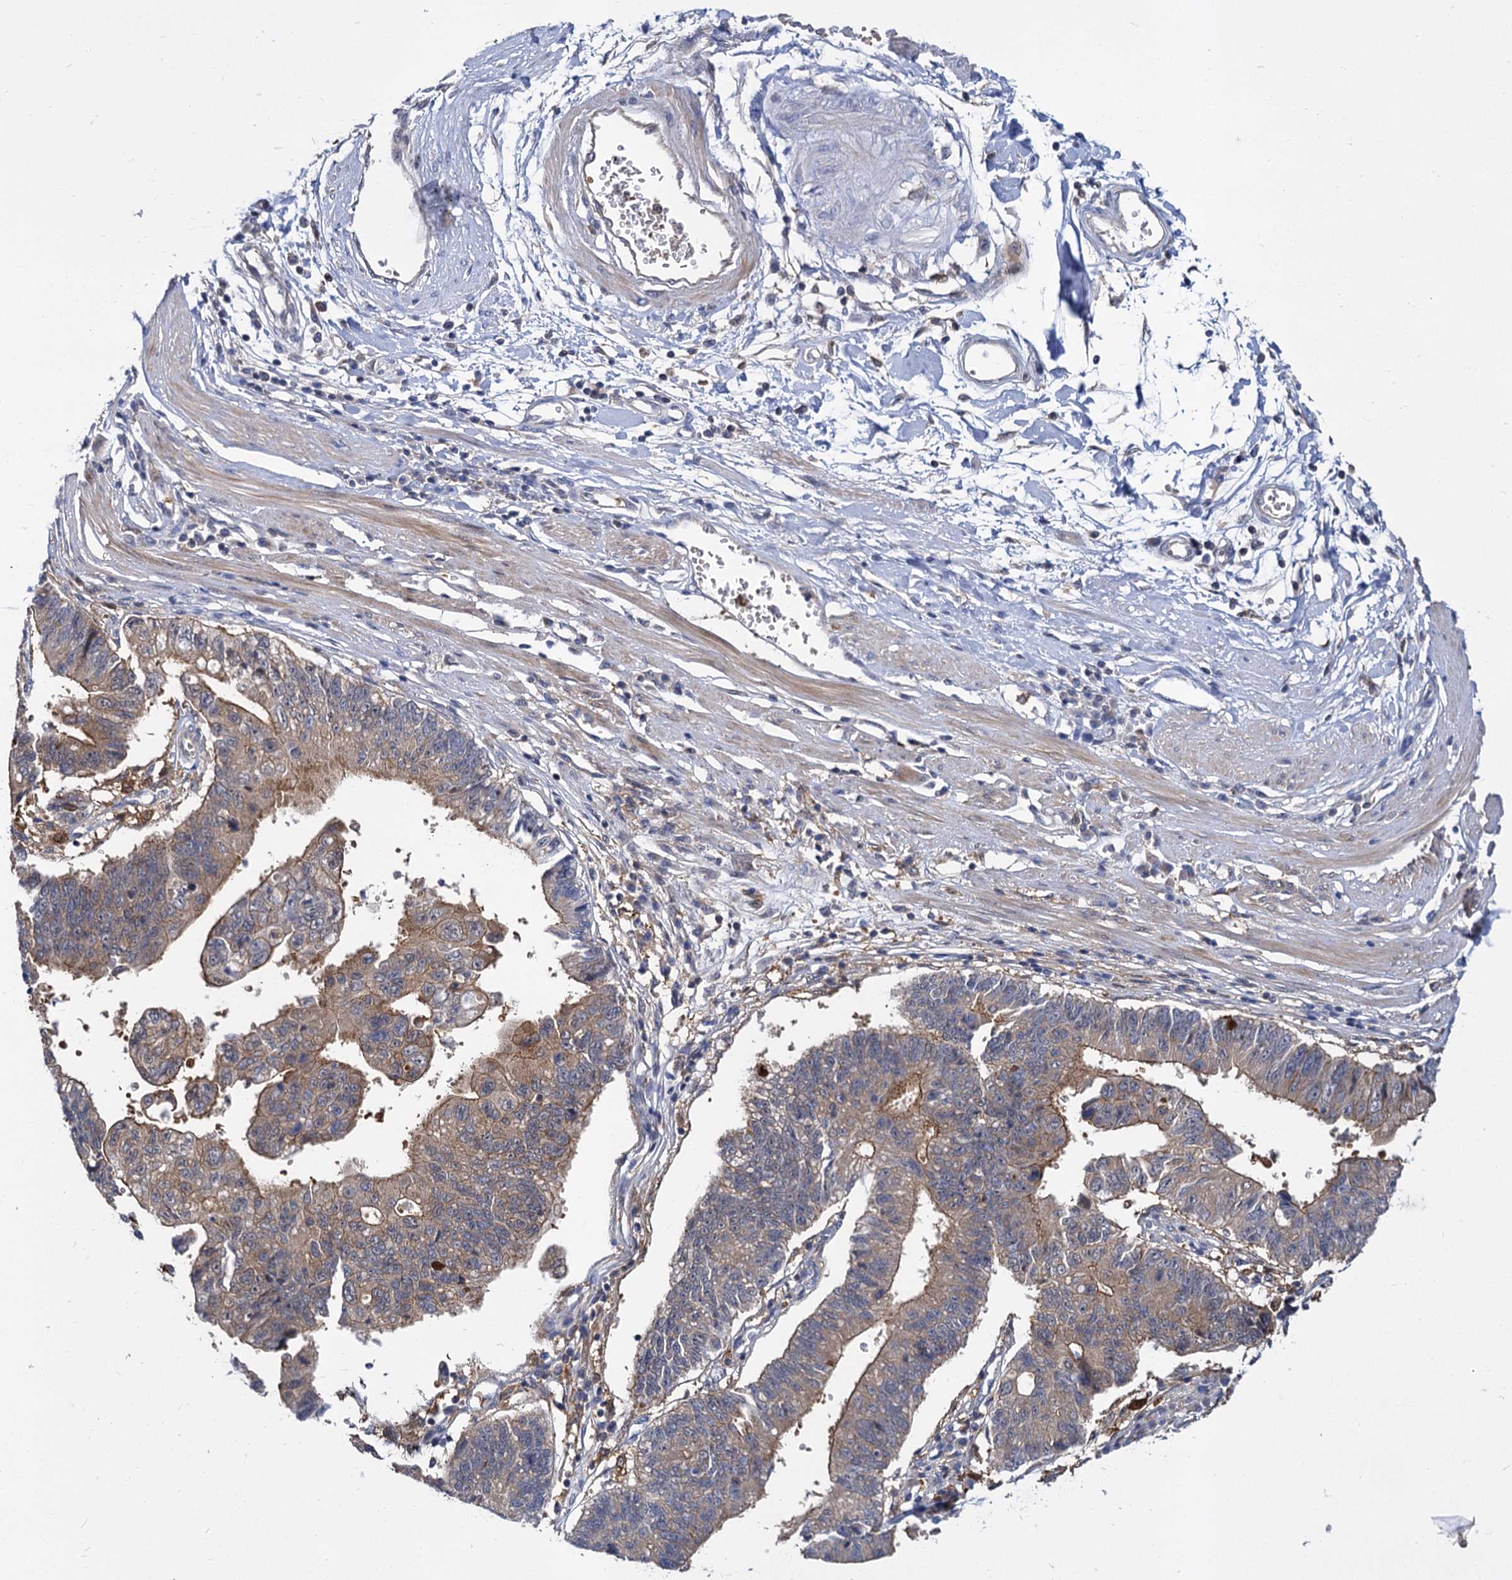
{"staining": {"intensity": "moderate", "quantity": "25%-75%", "location": "cytoplasmic/membranous"}, "tissue": "stomach cancer", "cell_type": "Tumor cells", "image_type": "cancer", "snomed": [{"axis": "morphology", "description": "Adenocarcinoma, NOS"}, {"axis": "topography", "description": "Stomach"}], "caption": "A high-resolution histopathology image shows immunohistochemistry (IHC) staining of stomach cancer (adenocarcinoma), which demonstrates moderate cytoplasmic/membranous expression in about 25%-75% of tumor cells. Nuclei are stained in blue.", "gene": "GCLC", "patient": {"sex": "male", "age": 59}}